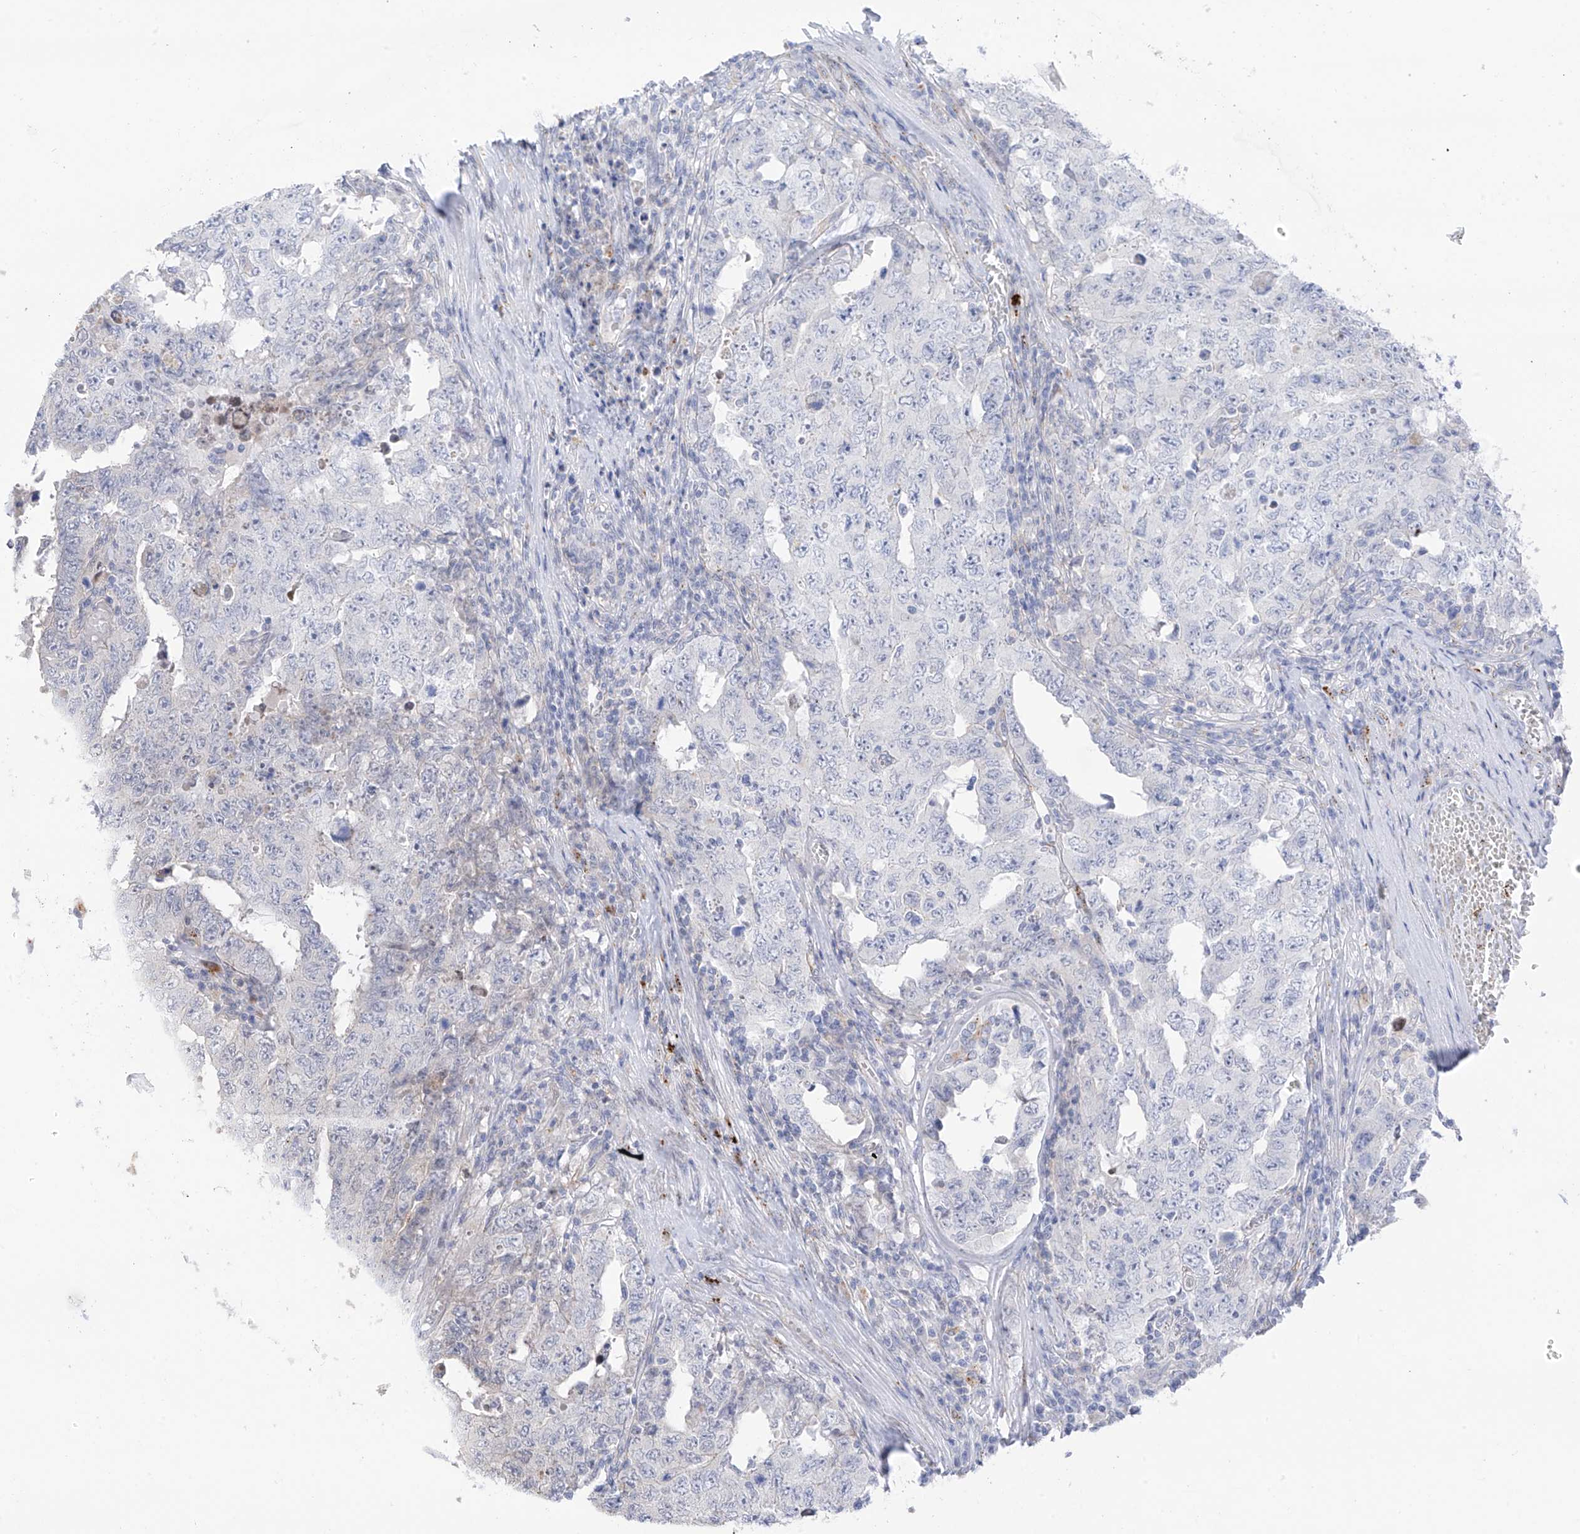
{"staining": {"intensity": "negative", "quantity": "none", "location": "none"}, "tissue": "testis cancer", "cell_type": "Tumor cells", "image_type": "cancer", "snomed": [{"axis": "morphology", "description": "Carcinoma, Embryonal, NOS"}, {"axis": "topography", "description": "Testis"}], "caption": "Tumor cells are negative for brown protein staining in testis cancer (embryonal carcinoma).", "gene": "PSPH", "patient": {"sex": "male", "age": 26}}